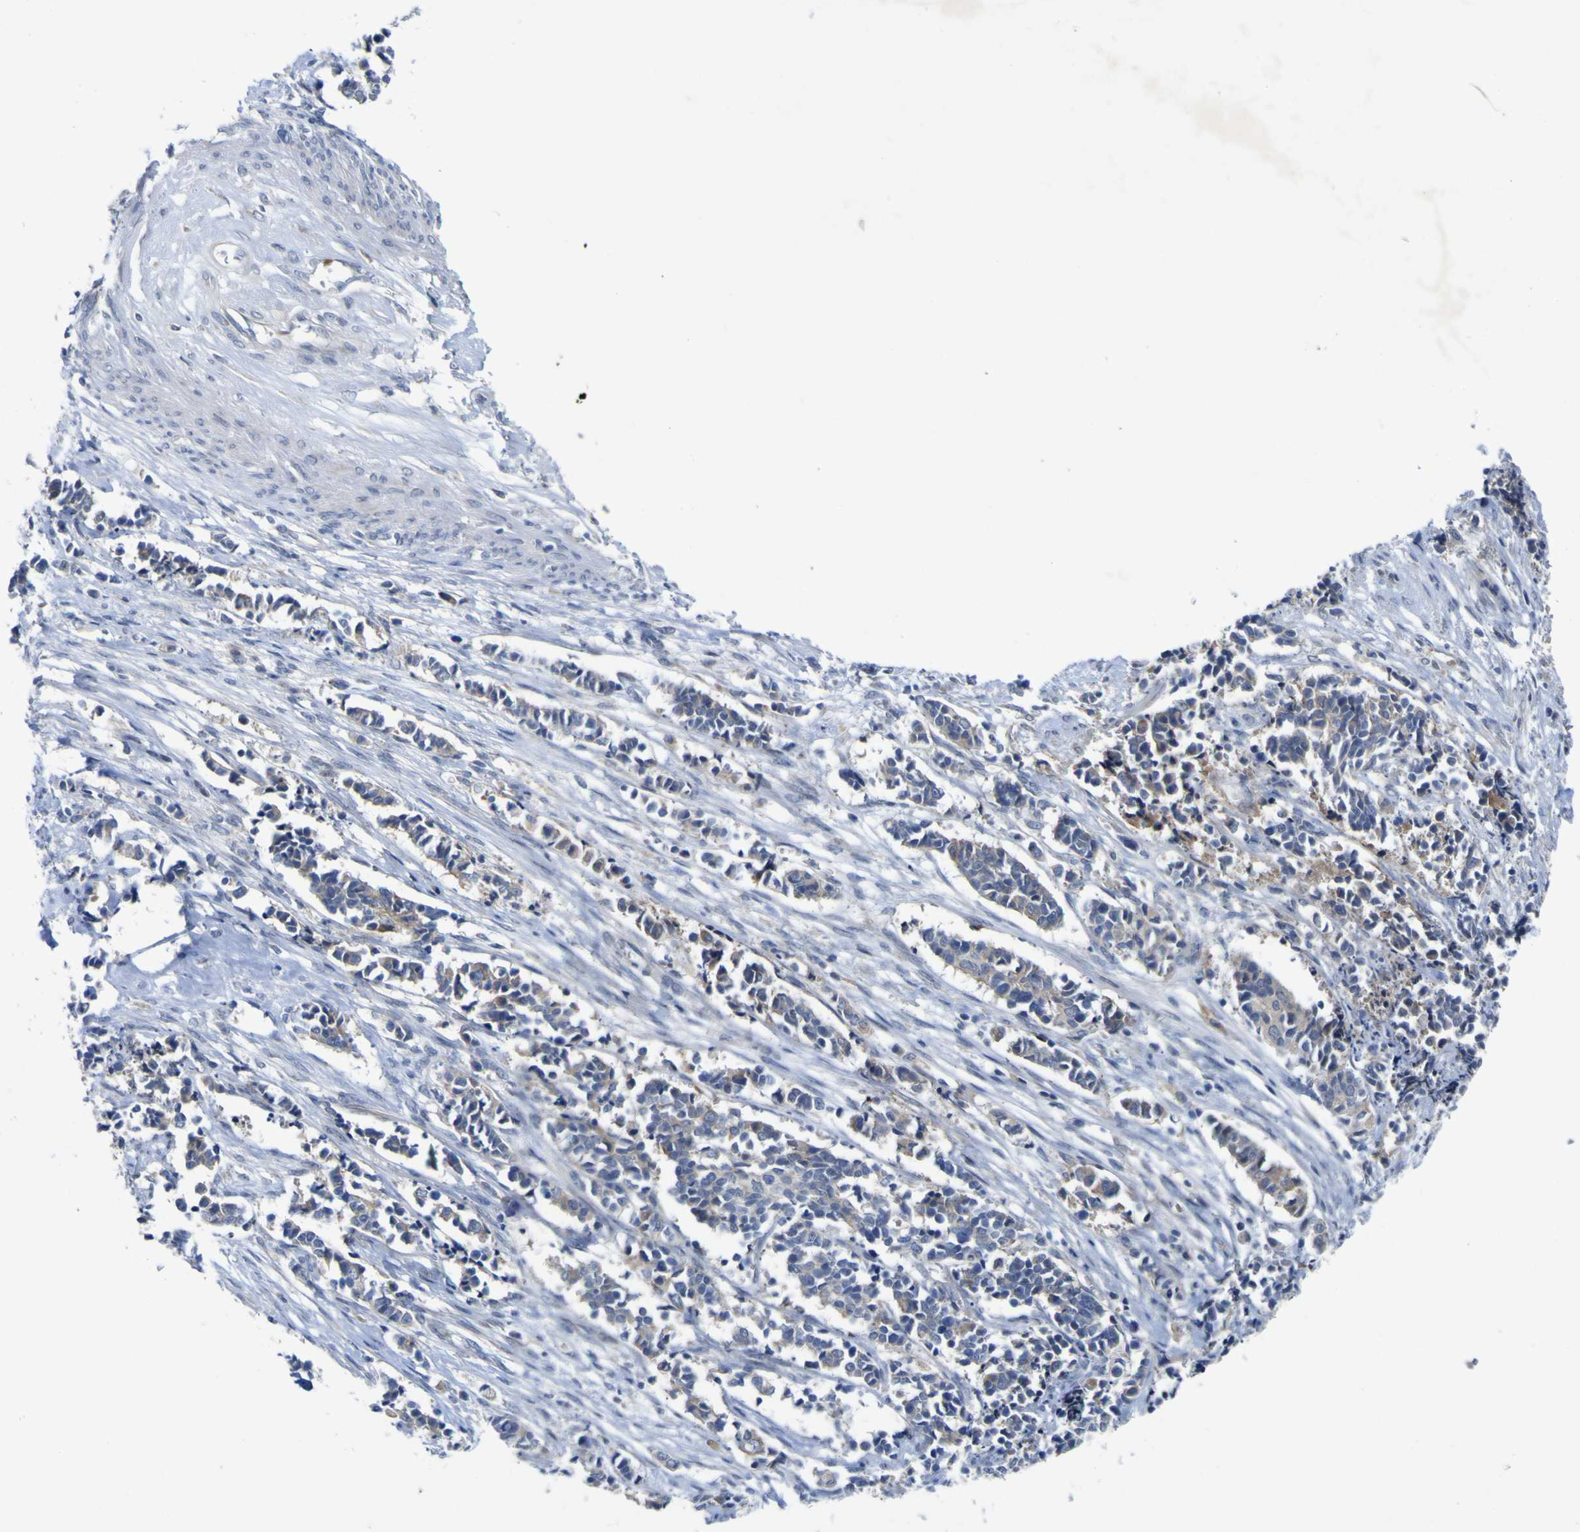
{"staining": {"intensity": "weak", "quantity": "<25%", "location": "cytoplasmic/membranous"}, "tissue": "cervical cancer", "cell_type": "Tumor cells", "image_type": "cancer", "snomed": [{"axis": "morphology", "description": "Normal tissue, NOS"}, {"axis": "morphology", "description": "Squamous cell carcinoma, NOS"}, {"axis": "topography", "description": "Cervix"}], "caption": "Tumor cells are negative for brown protein staining in squamous cell carcinoma (cervical).", "gene": "NAV1", "patient": {"sex": "female", "age": 35}}